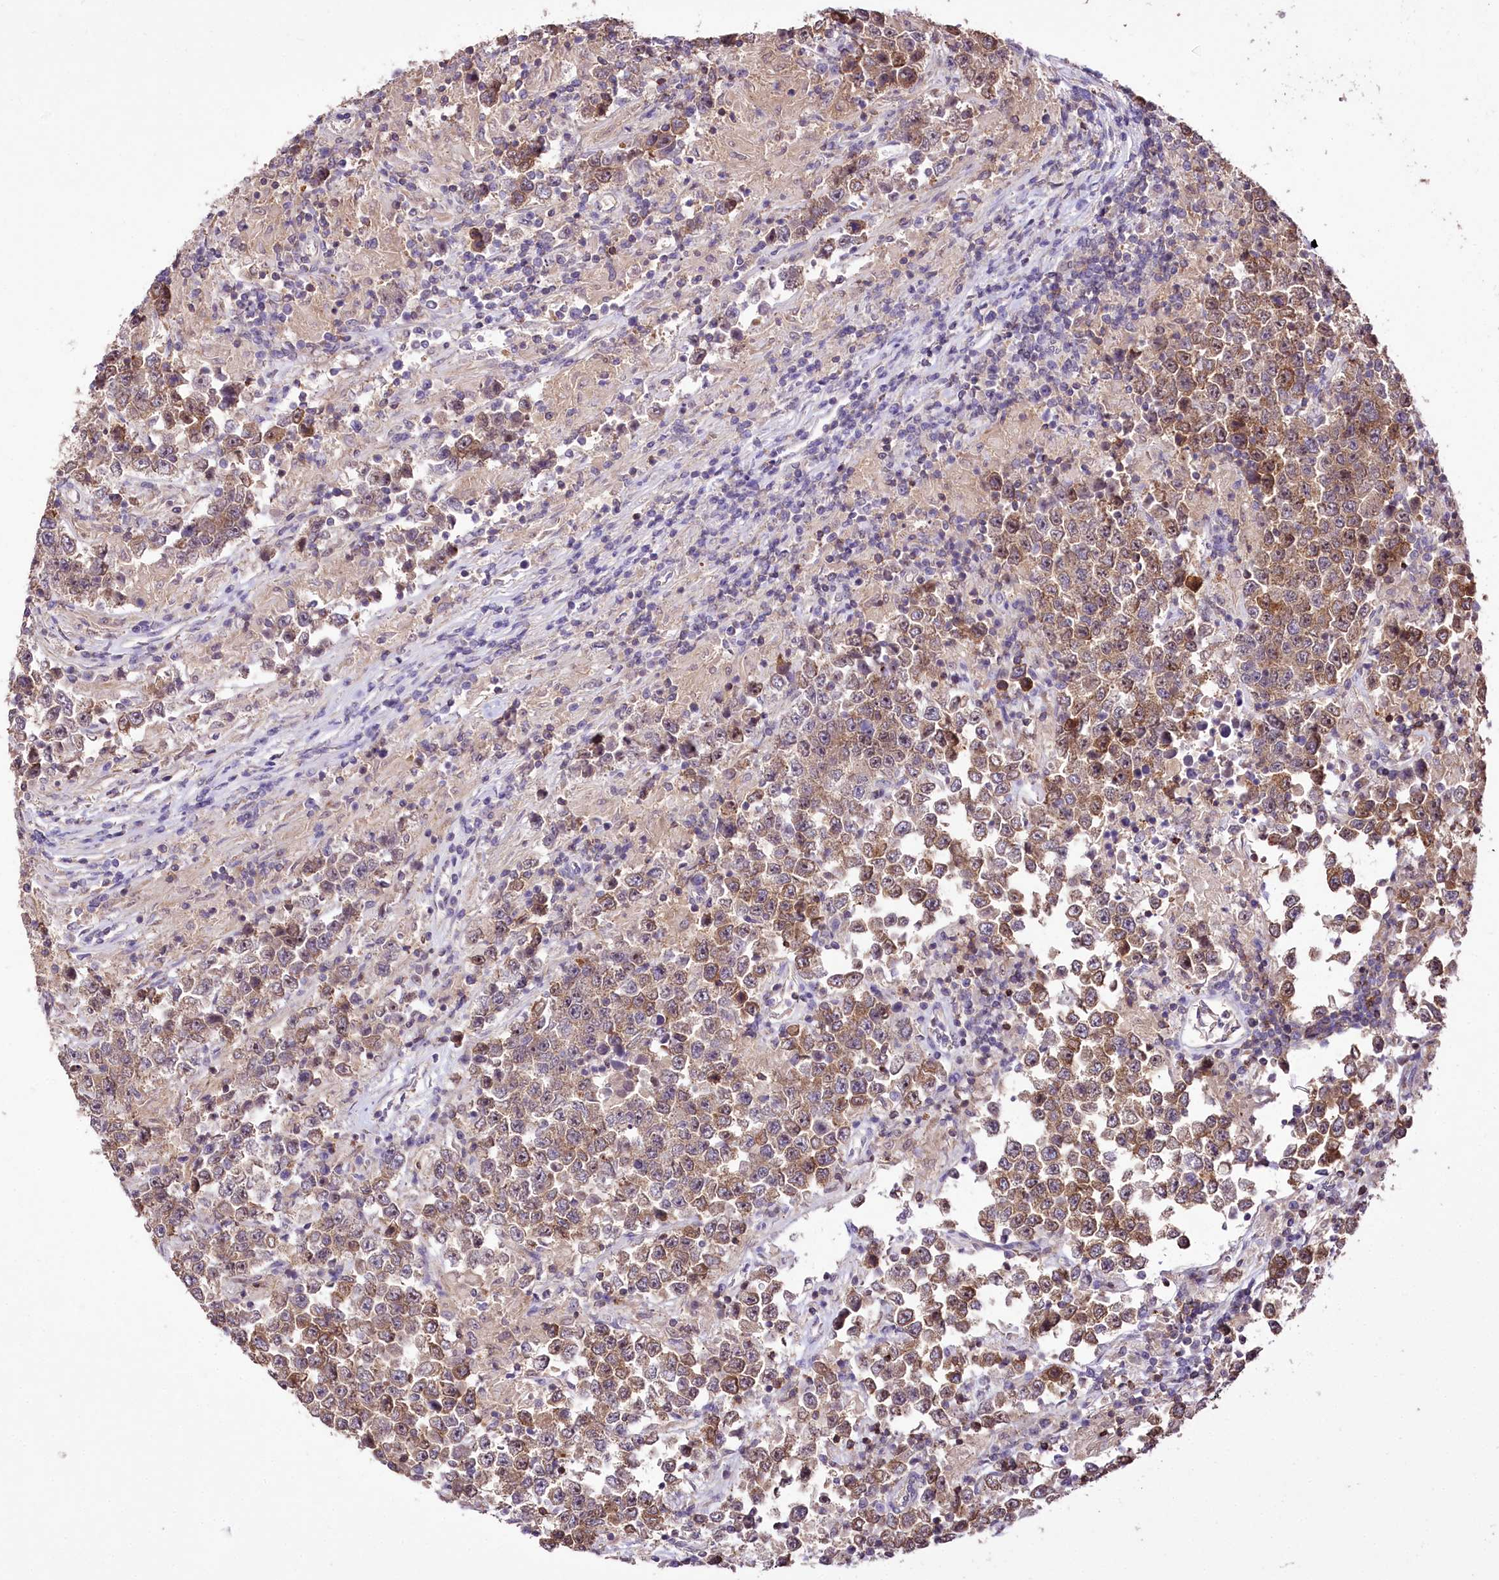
{"staining": {"intensity": "moderate", "quantity": ">75%", "location": "cytoplasmic/membranous"}, "tissue": "testis cancer", "cell_type": "Tumor cells", "image_type": "cancer", "snomed": [{"axis": "morphology", "description": "Normal tissue, NOS"}, {"axis": "morphology", "description": "Urothelial carcinoma, High grade"}, {"axis": "morphology", "description": "Seminoma, NOS"}, {"axis": "morphology", "description": "Carcinoma, Embryonal, NOS"}, {"axis": "topography", "description": "Urinary bladder"}, {"axis": "topography", "description": "Testis"}], "caption": "Protein expression analysis of testis cancer (urothelial carcinoma (high-grade)) shows moderate cytoplasmic/membranous expression in approximately >75% of tumor cells.", "gene": "SERGEF", "patient": {"sex": "male", "age": 41}}